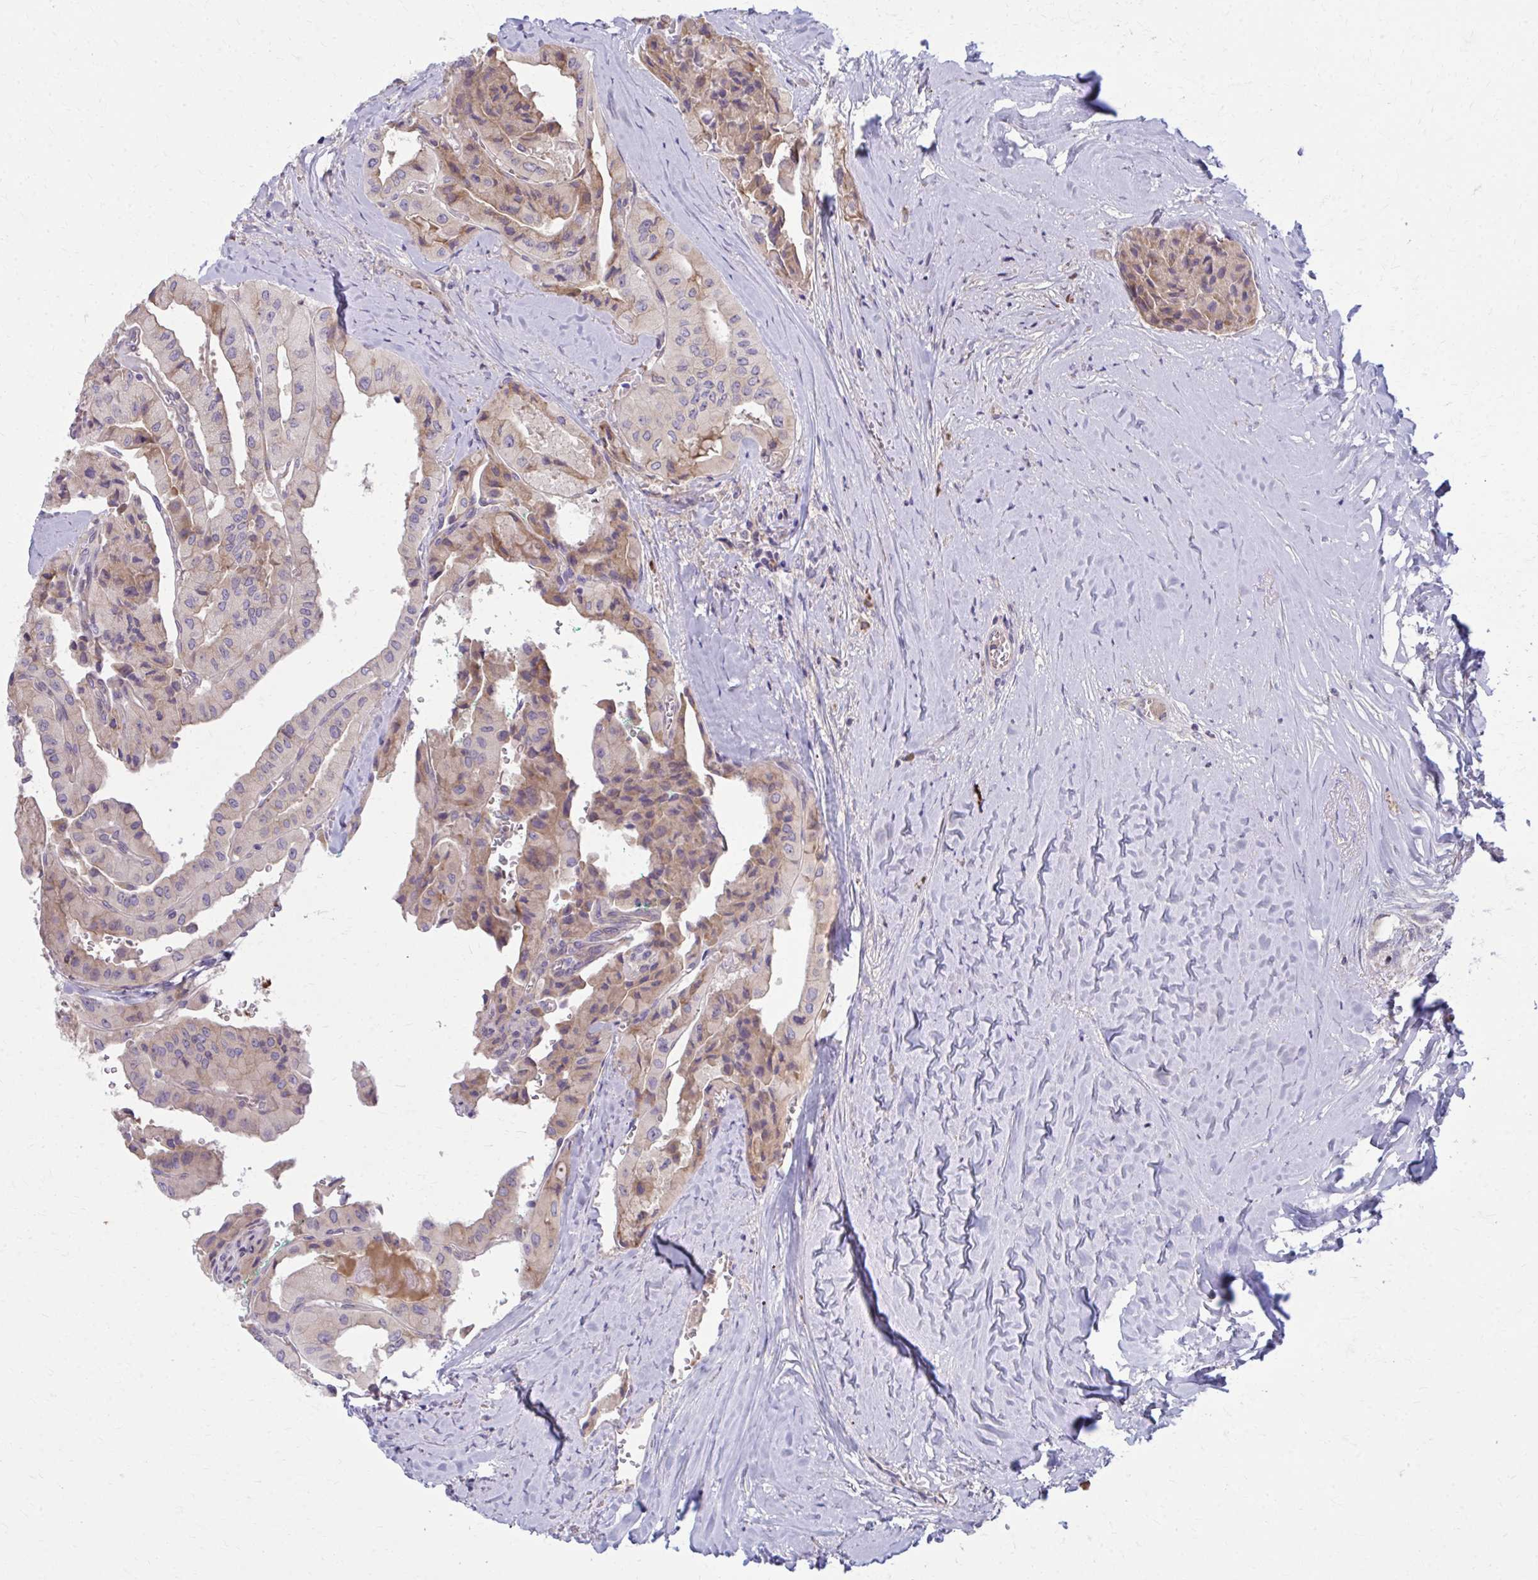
{"staining": {"intensity": "weak", "quantity": "25%-75%", "location": "cytoplasmic/membranous"}, "tissue": "thyroid cancer", "cell_type": "Tumor cells", "image_type": "cancer", "snomed": [{"axis": "morphology", "description": "Normal tissue, NOS"}, {"axis": "morphology", "description": "Papillary adenocarcinoma, NOS"}, {"axis": "topography", "description": "Thyroid gland"}], "caption": "An image of human thyroid papillary adenocarcinoma stained for a protein exhibits weak cytoplasmic/membranous brown staining in tumor cells.", "gene": "CEMP1", "patient": {"sex": "female", "age": 59}}